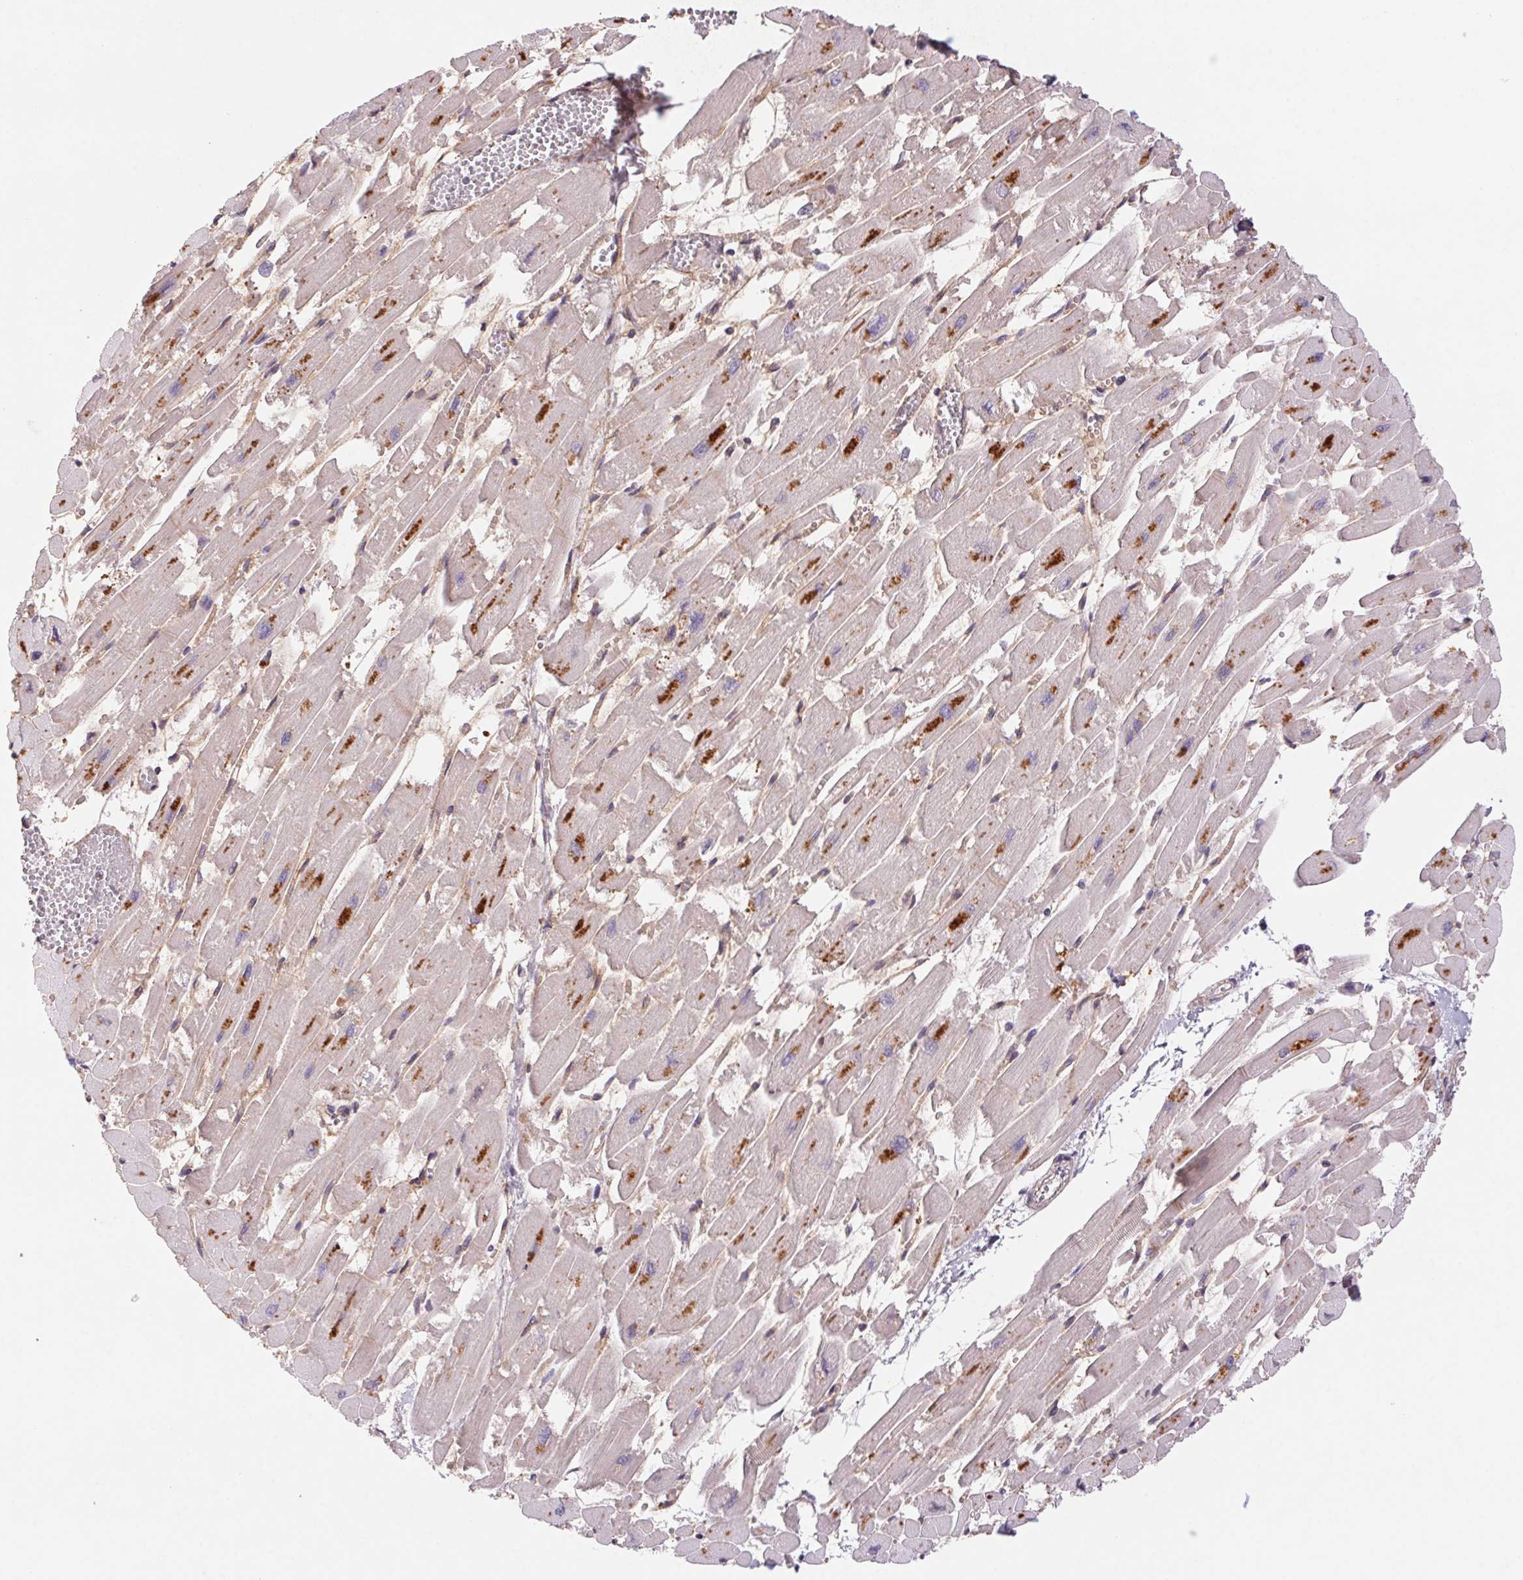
{"staining": {"intensity": "negative", "quantity": "none", "location": "none"}, "tissue": "heart muscle", "cell_type": "Cardiomyocytes", "image_type": "normal", "snomed": [{"axis": "morphology", "description": "Normal tissue, NOS"}, {"axis": "topography", "description": "Heart"}], "caption": "IHC image of benign heart muscle: heart muscle stained with DAB (3,3'-diaminobenzidine) demonstrates no significant protein expression in cardiomyocytes.", "gene": "SLC52A2", "patient": {"sex": "female", "age": 52}}